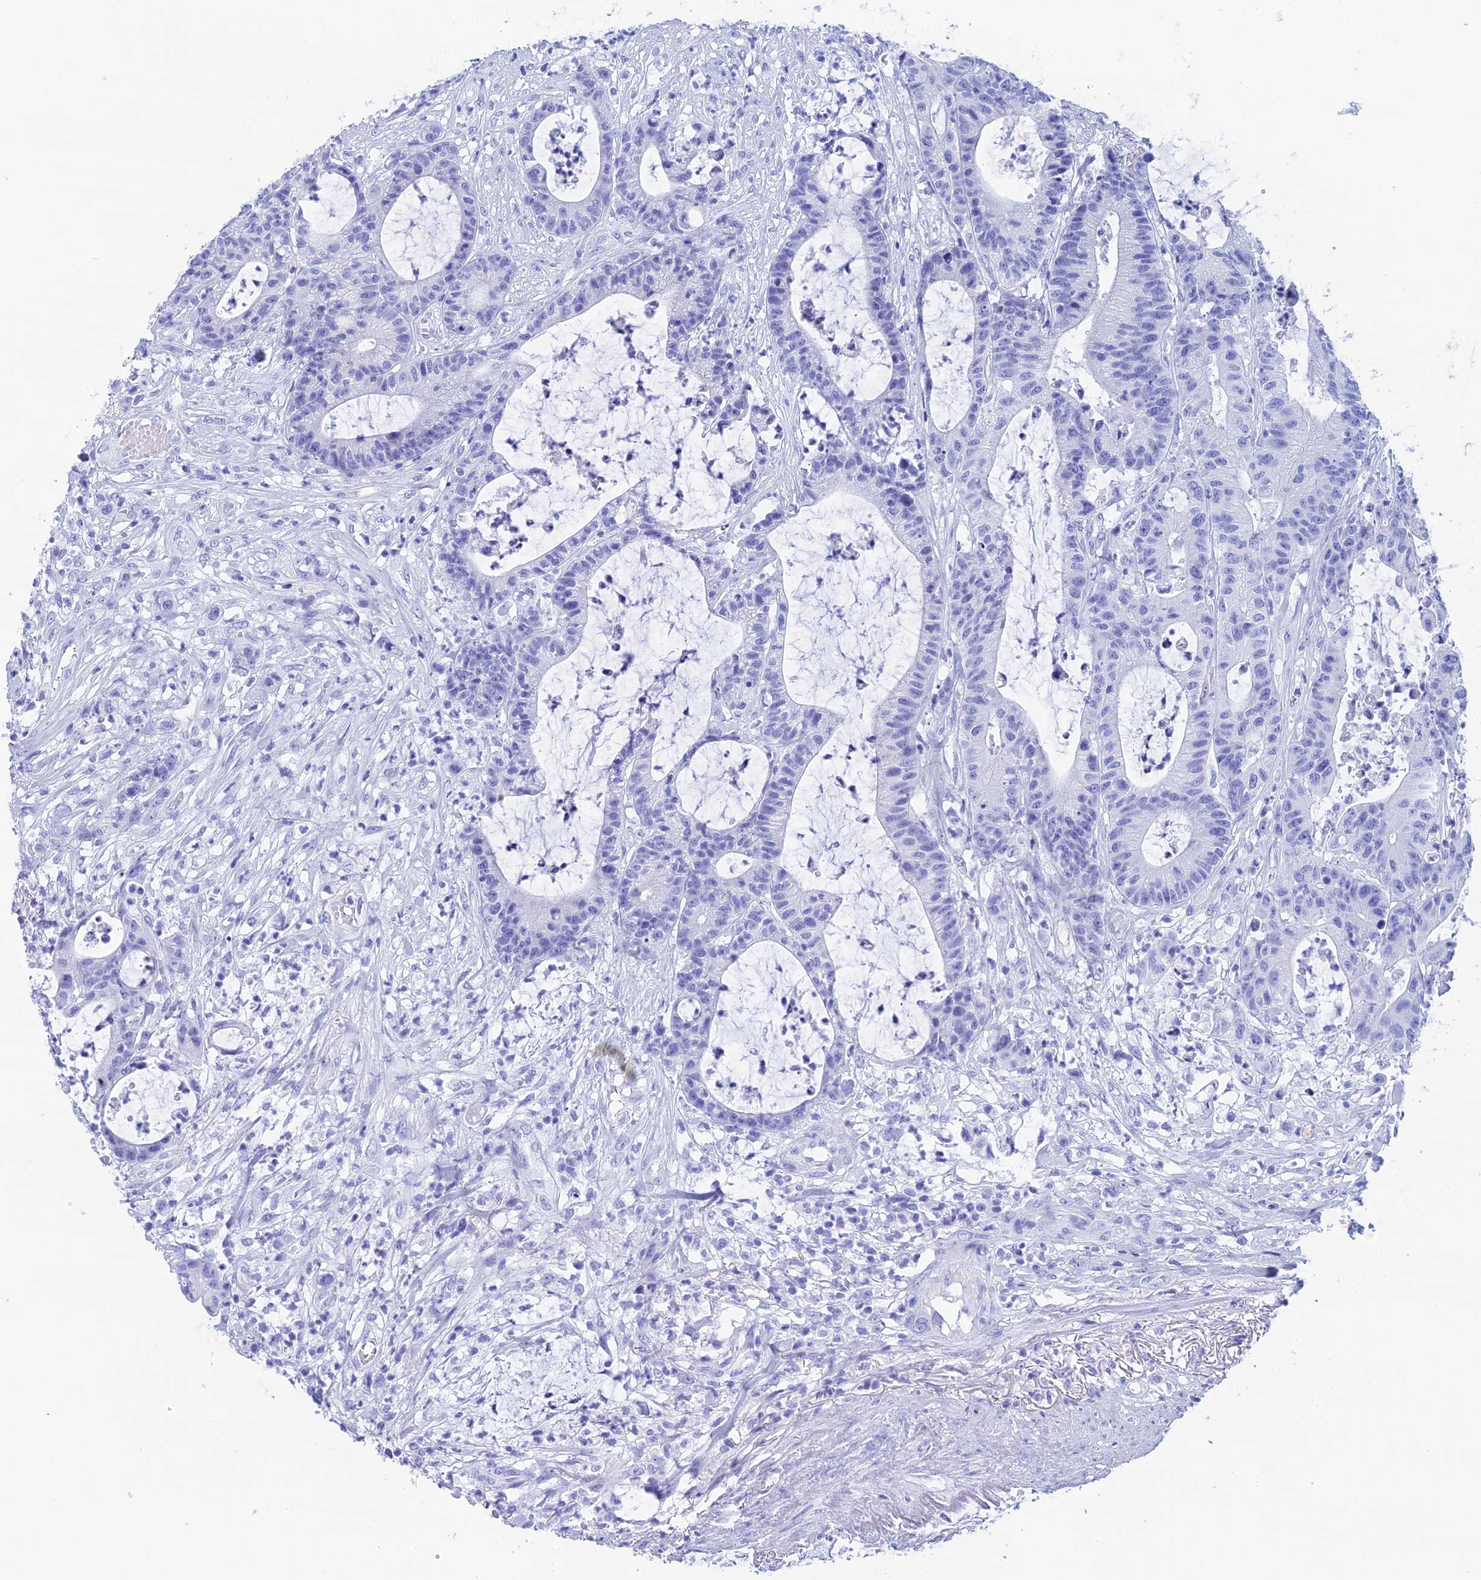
{"staining": {"intensity": "negative", "quantity": "none", "location": "none"}, "tissue": "colorectal cancer", "cell_type": "Tumor cells", "image_type": "cancer", "snomed": [{"axis": "morphology", "description": "Adenocarcinoma, NOS"}, {"axis": "topography", "description": "Colon"}], "caption": "High power microscopy histopathology image of an immunohistochemistry image of adenocarcinoma (colorectal), revealing no significant positivity in tumor cells.", "gene": "TEX101", "patient": {"sex": "female", "age": 84}}